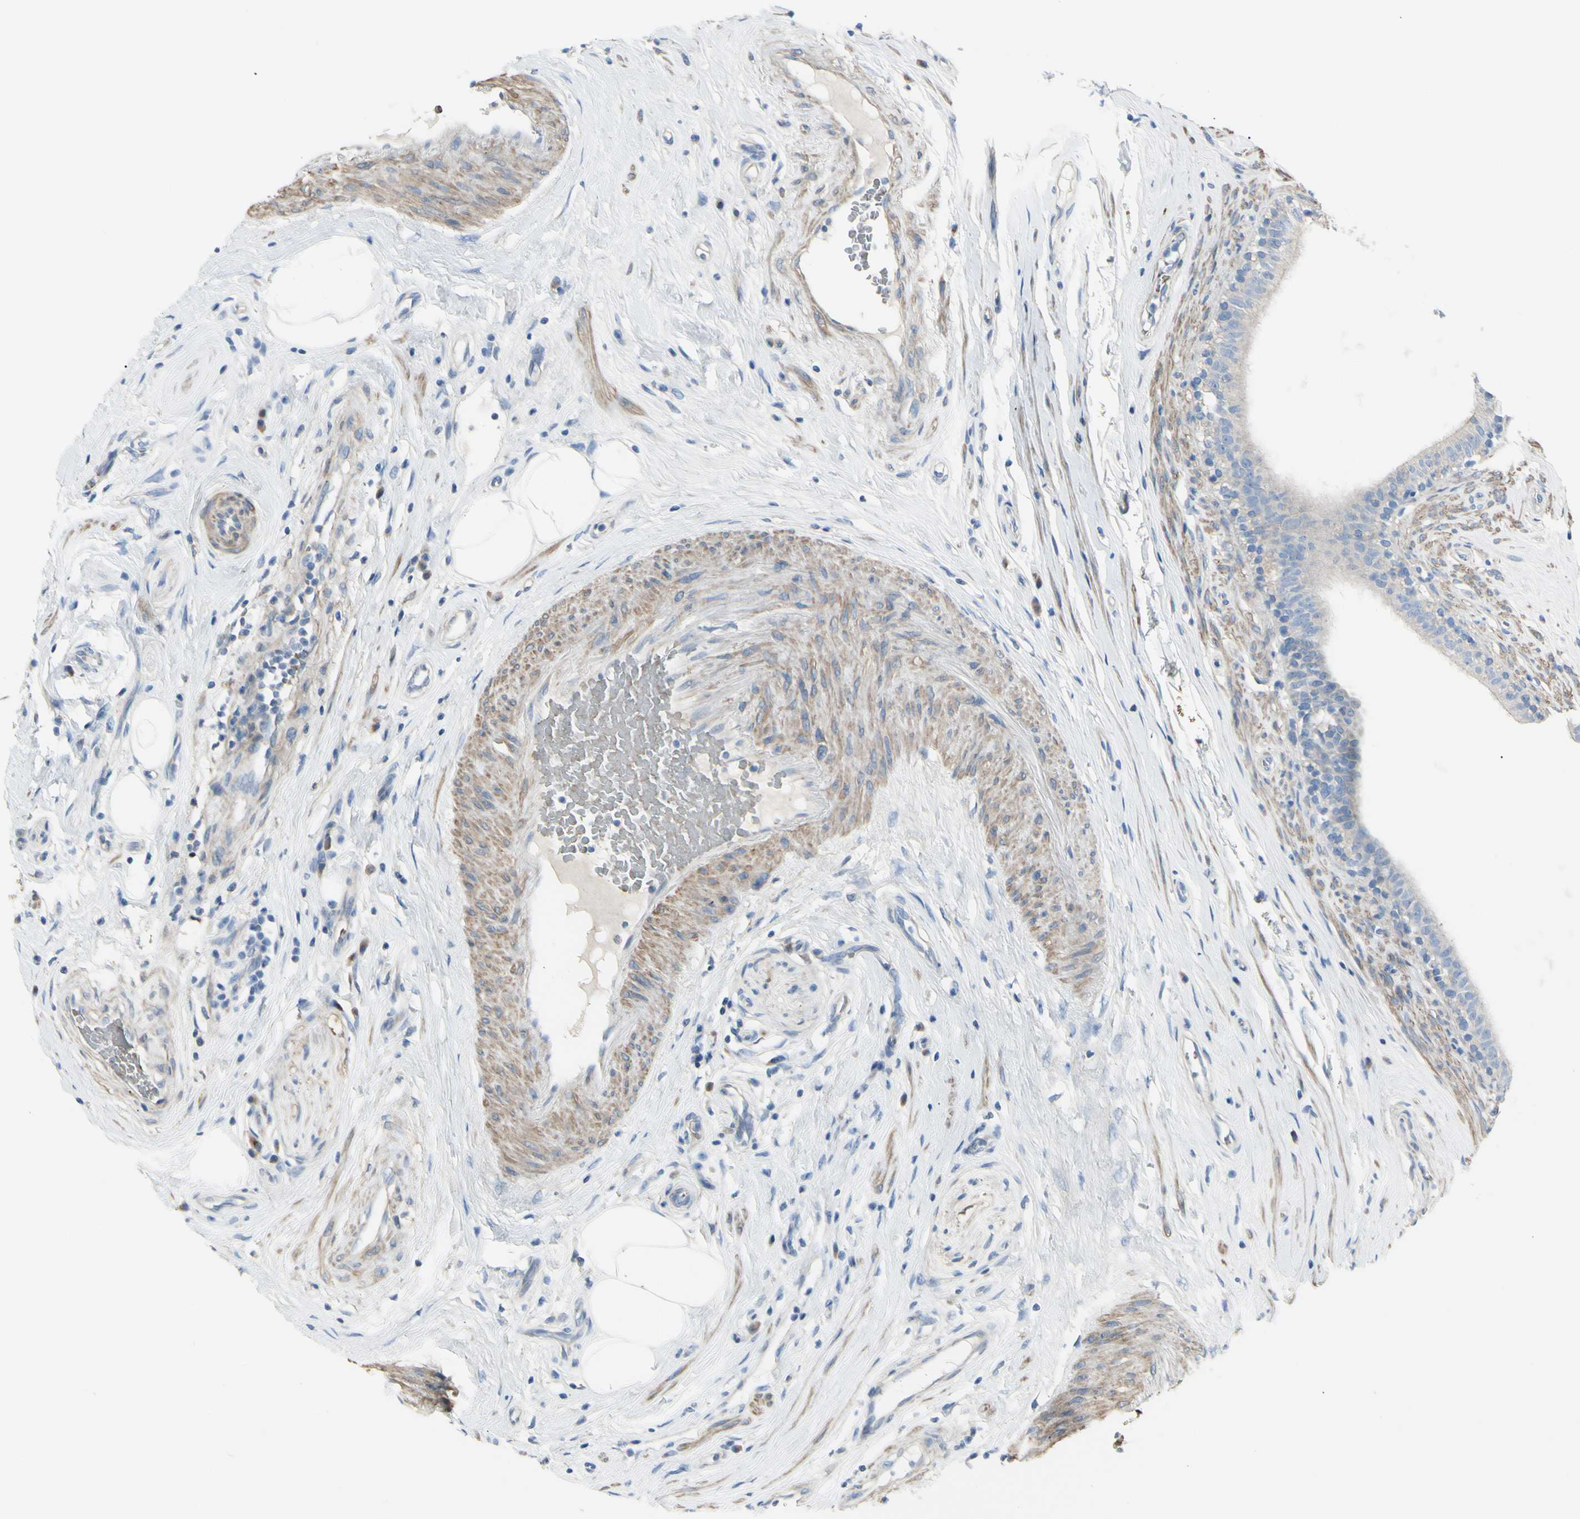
{"staining": {"intensity": "weak", "quantity": ">75%", "location": "cytoplasmic/membranous"}, "tissue": "epididymis", "cell_type": "Glandular cells", "image_type": "normal", "snomed": [{"axis": "morphology", "description": "Normal tissue, NOS"}, {"axis": "morphology", "description": "Inflammation, NOS"}, {"axis": "topography", "description": "Epididymis"}], "caption": "This image demonstrates immunohistochemistry (IHC) staining of benign epididymis, with low weak cytoplasmic/membranous staining in about >75% of glandular cells.", "gene": "NCBP2L", "patient": {"sex": "male", "age": 84}}